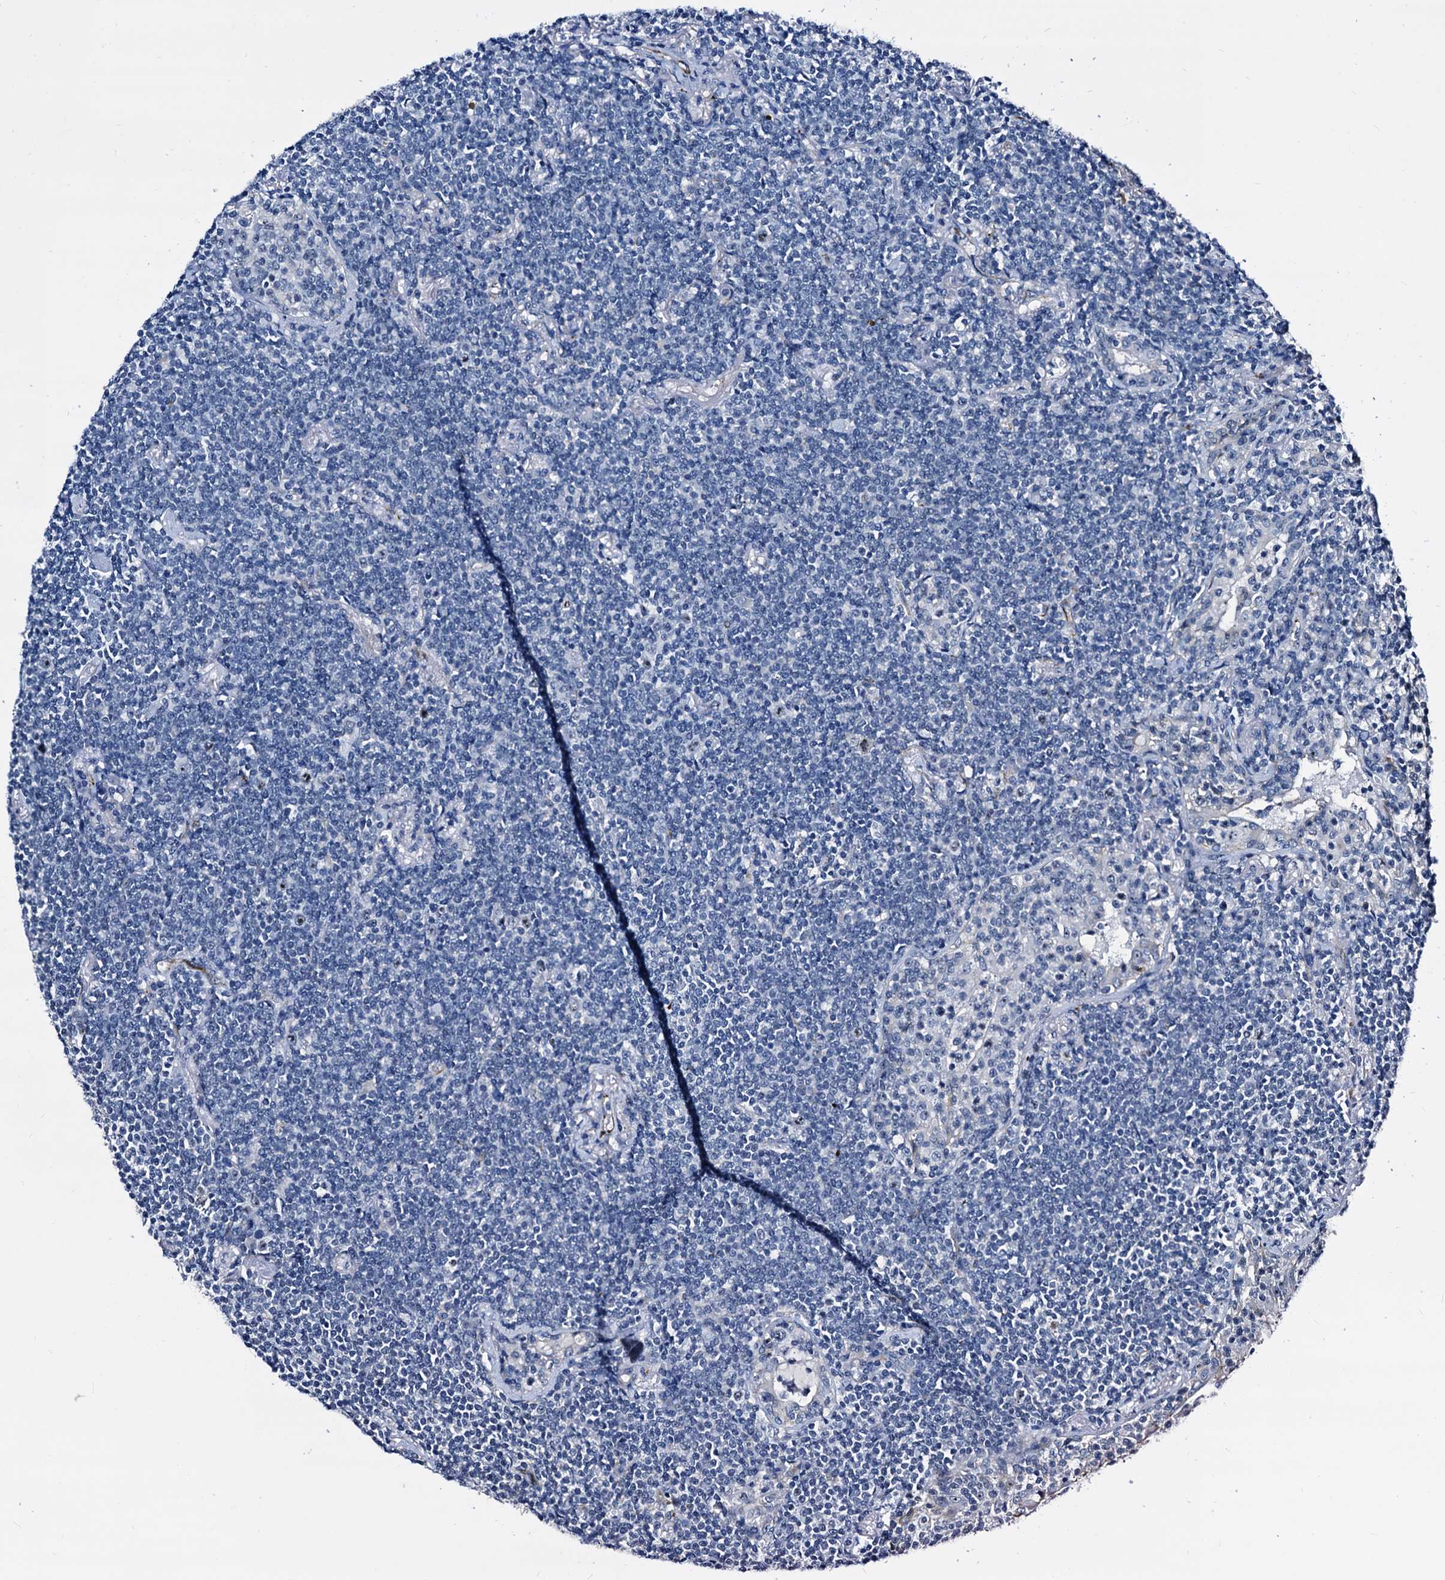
{"staining": {"intensity": "negative", "quantity": "none", "location": "none"}, "tissue": "lymphoma", "cell_type": "Tumor cells", "image_type": "cancer", "snomed": [{"axis": "morphology", "description": "Malignant lymphoma, non-Hodgkin's type, Low grade"}, {"axis": "topography", "description": "Lung"}], "caption": "A high-resolution image shows immunohistochemistry staining of lymphoma, which exhibits no significant expression in tumor cells.", "gene": "EMG1", "patient": {"sex": "female", "age": 71}}